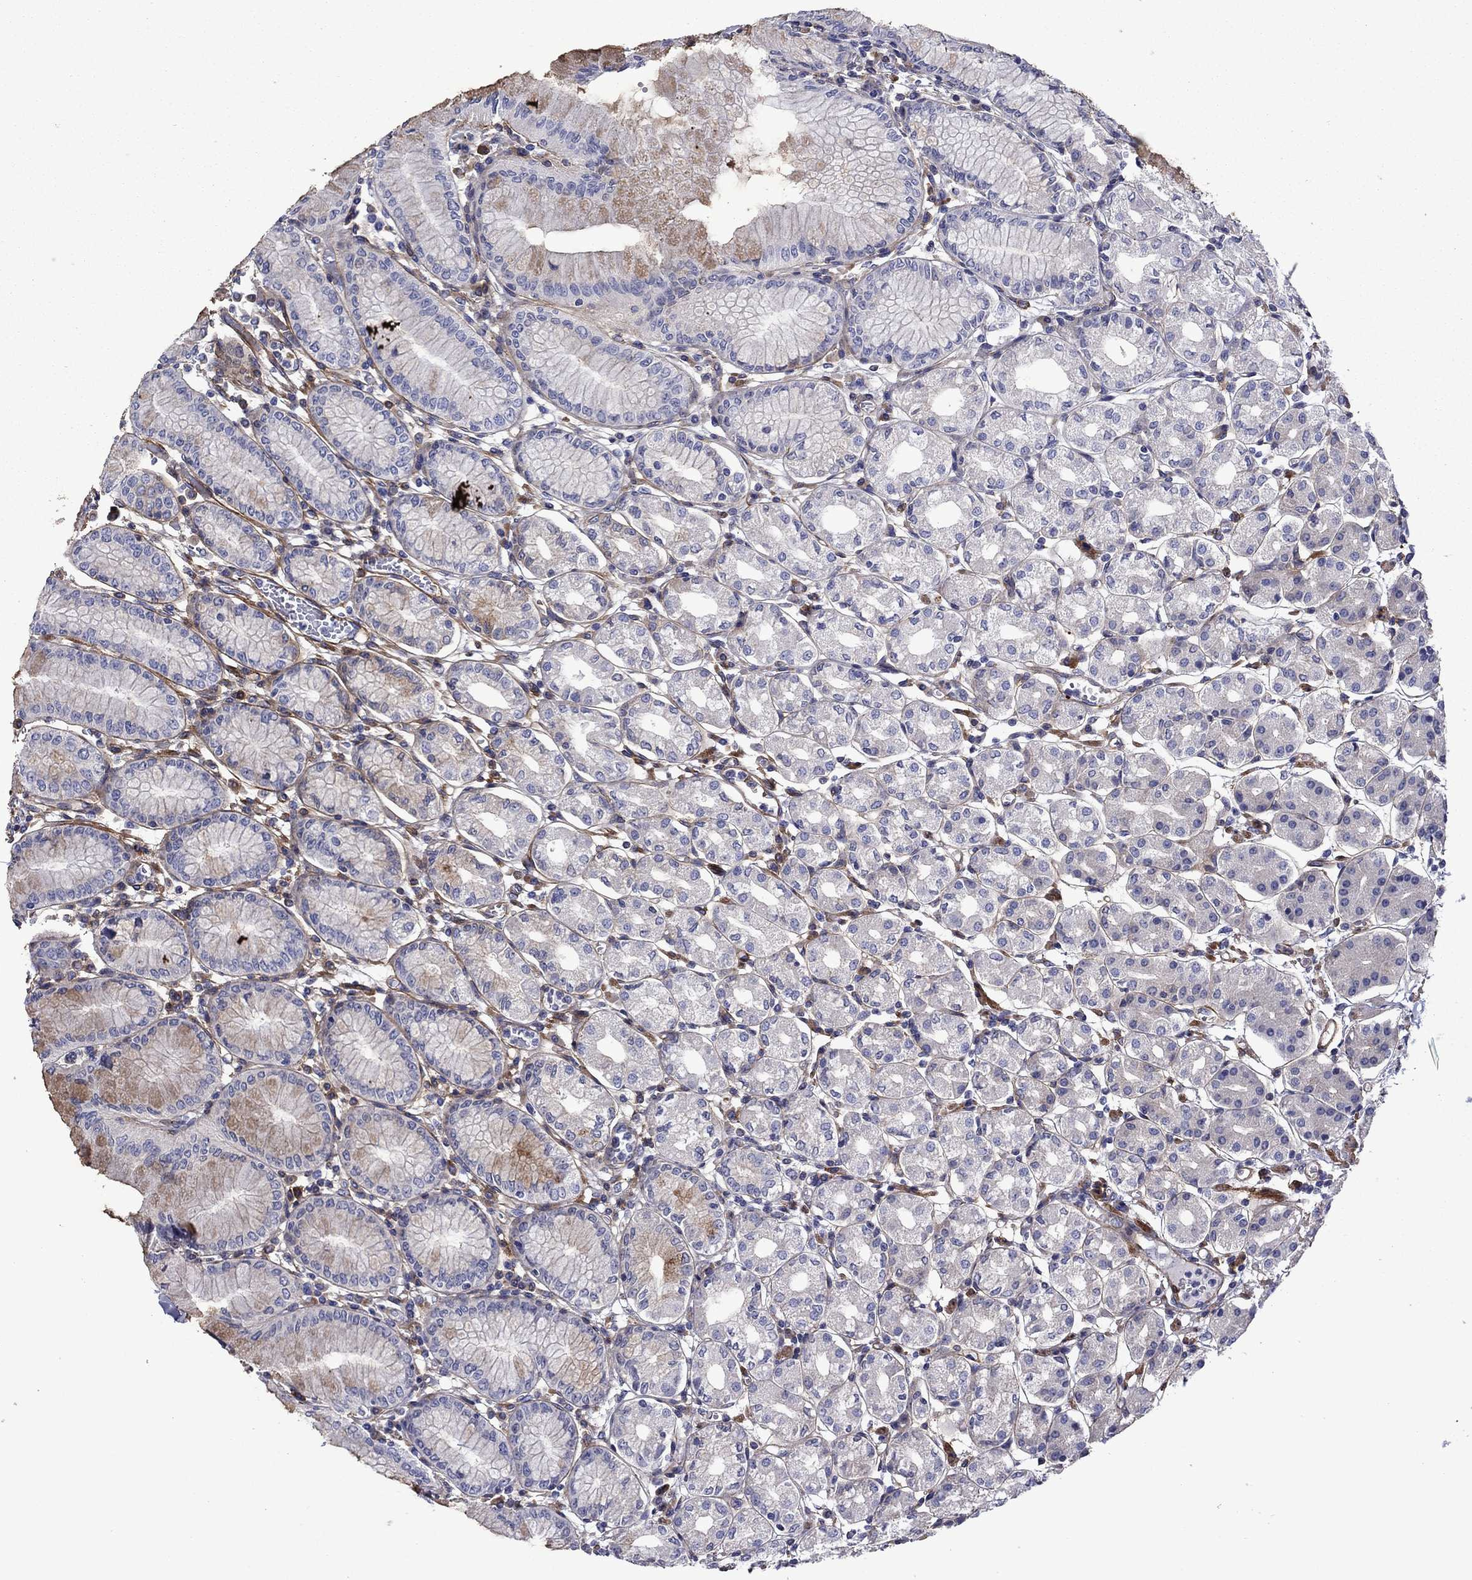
{"staining": {"intensity": "moderate", "quantity": "<25%", "location": "cytoplasmic/membranous"}, "tissue": "stomach", "cell_type": "Glandular cells", "image_type": "normal", "snomed": [{"axis": "morphology", "description": "Normal tissue, NOS"}, {"axis": "topography", "description": "Skeletal muscle"}, {"axis": "topography", "description": "Stomach"}], "caption": "Moderate cytoplasmic/membranous staining for a protein is present in about <25% of glandular cells of unremarkable stomach using immunohistochemistry (IHC).", "gene": "HSPG2", "patient": {"sex": "female", "age": 57}}